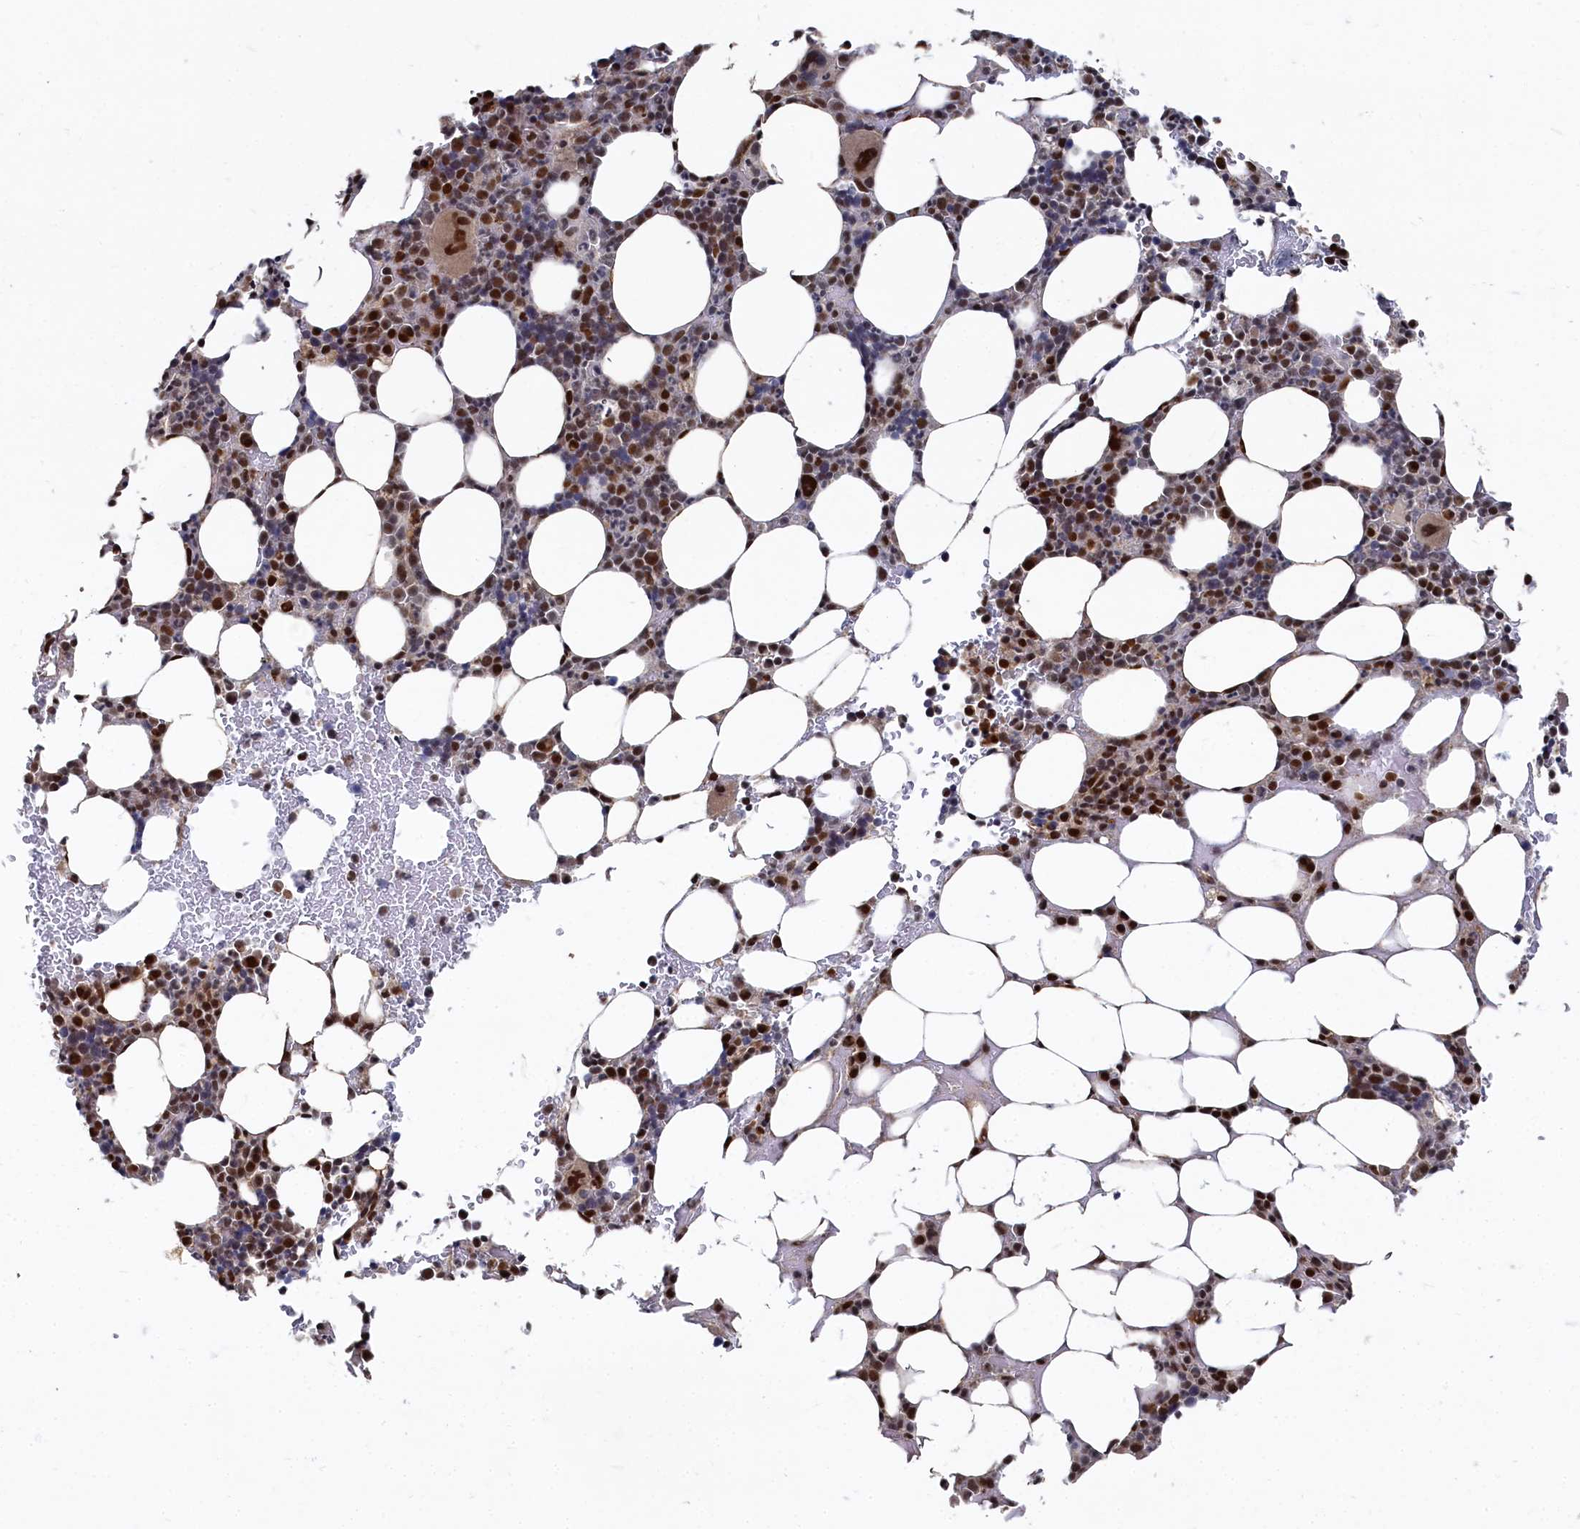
{"staining": {"intensity": "strong", "quantity": "25%-75%", "location": "nuclear"}, "tissue": "bone marrow", "cell_type": "Hematopoietic cells", "image_type": "normal", "snomed": [{"axis": "morphology", "description": "Normal tissue, NOS"}, {"axis": "topography", "description": "Bone marrow"}], "caption": "Human bone marrow stained with a brown dye displays strong nuclear positive staining in approximately 25%-75% of hematopoietic cells.", "gene": "BUB3", "patient": {"sex": "male", "age": 78}}